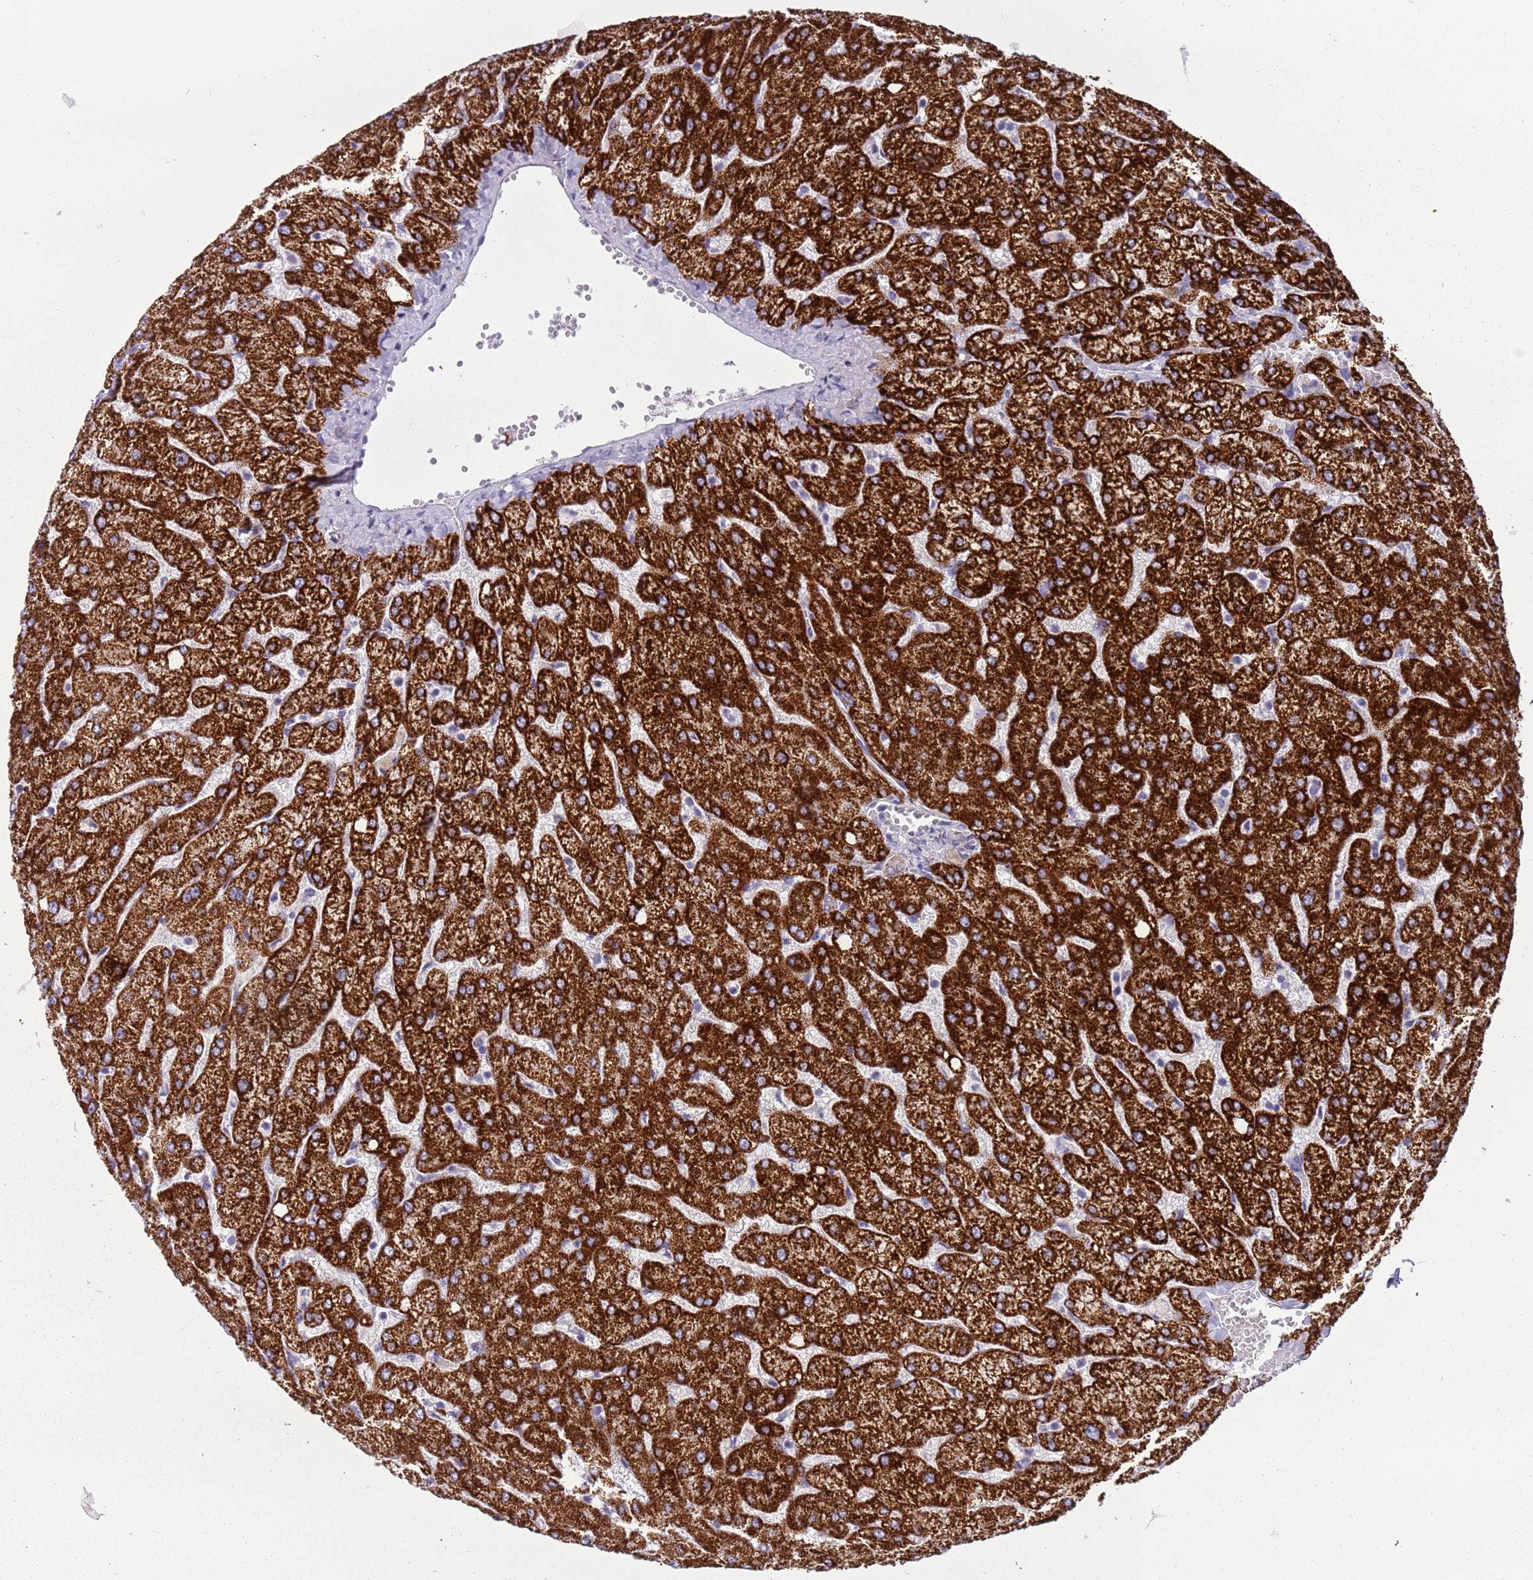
{"staining": {"intensity": "negative", "quantity": "none", "location": "none"}, "tissue": "liver", "cell_type": "Cholangiocytes", "image_type": "normal", "snomed": [{"axis": "morphology", "description": "Normal tissue, NOS"}, {"axis": "topography", "description": "Liver"}], "caption": "There is no significant expression in cholangiocytes of liver. Brightfield microscopy of IHC stained with DAB (3,3'-diaminobenzidine) (brown) and hematoxylin (blue), captured at high magnification.", "gene": "RNF222", "patient": {"sex": "female", "age": 54}}